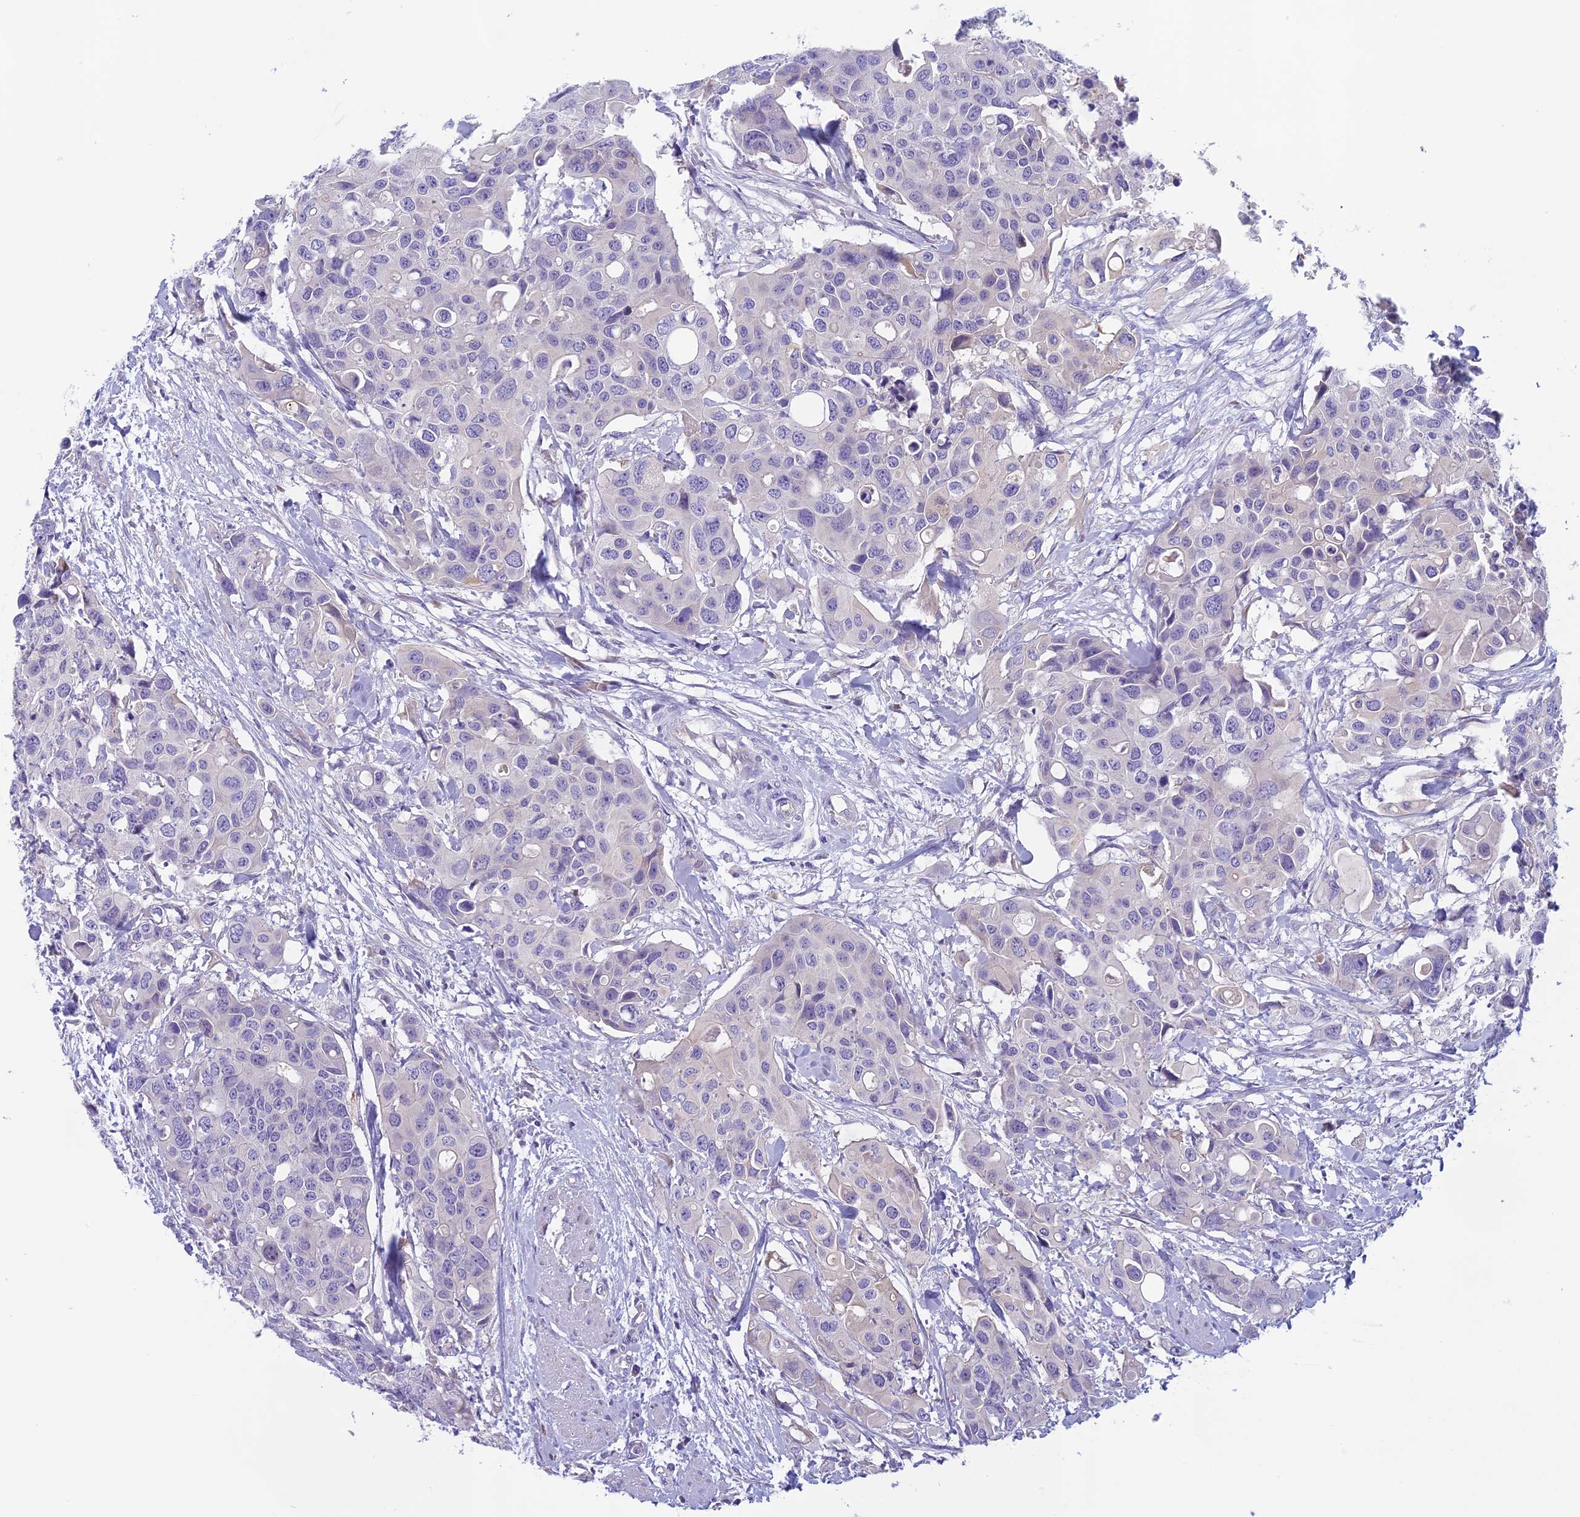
{"staining": {"intensity": "negative", "quantity": "none", "location": "none"}, "tissue": "colorectal cancer", "cell_type": "Tumor cells", "image_type": "cancer", "snomed": [{"axis": "morphology", "description": "Adenocarcinoma, NOS"}, {"axis": "topography", "description": "Colon"}], "caption": "DAB (3,3'-diaminobenzidine) immunohistochemical staining of colorectal adenocarcinoma reveals no significant expression in tumor cells.", "gene": "ARHGEF37", "patient": {"sex": "male", "age": 77}}